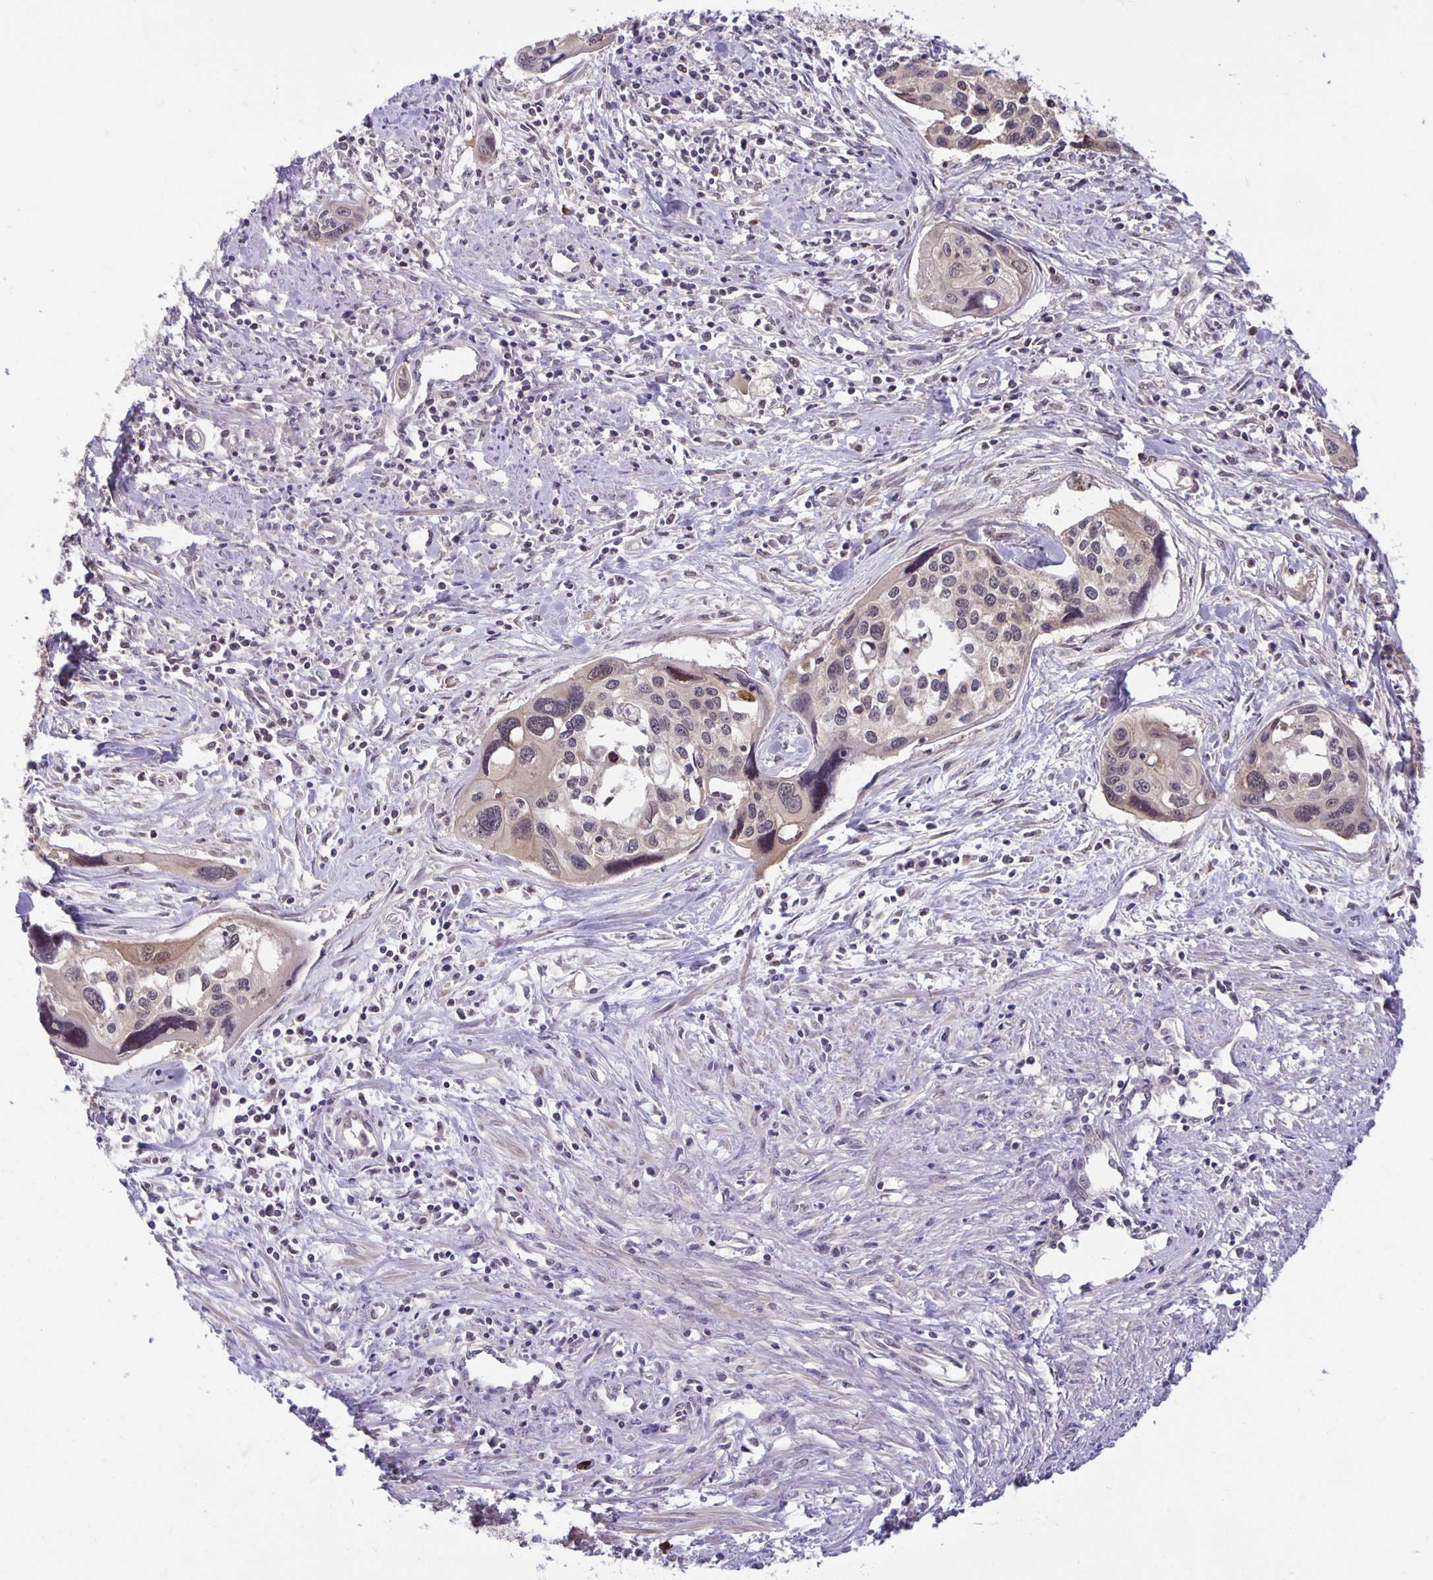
{"staining": {"intensity": "weak", "quantity": "25%-75%", "location": "cytoplasmic/membranous"}, "tissue": "cervical cancer", "cell_type": "Tumor cells", "image_type": "cancer", "snomed": [{"axis": "morphology", "description": "Squamous cell carcinoma, NOS"}, {"axis": "topography", "description": "Cervix"}], "caption": "Human cervical cancer stained with a protein marker displays weak staining in tumor cells.", "gene": "TAX1BP3", "patient": {"sex": "female", "age": 31}}